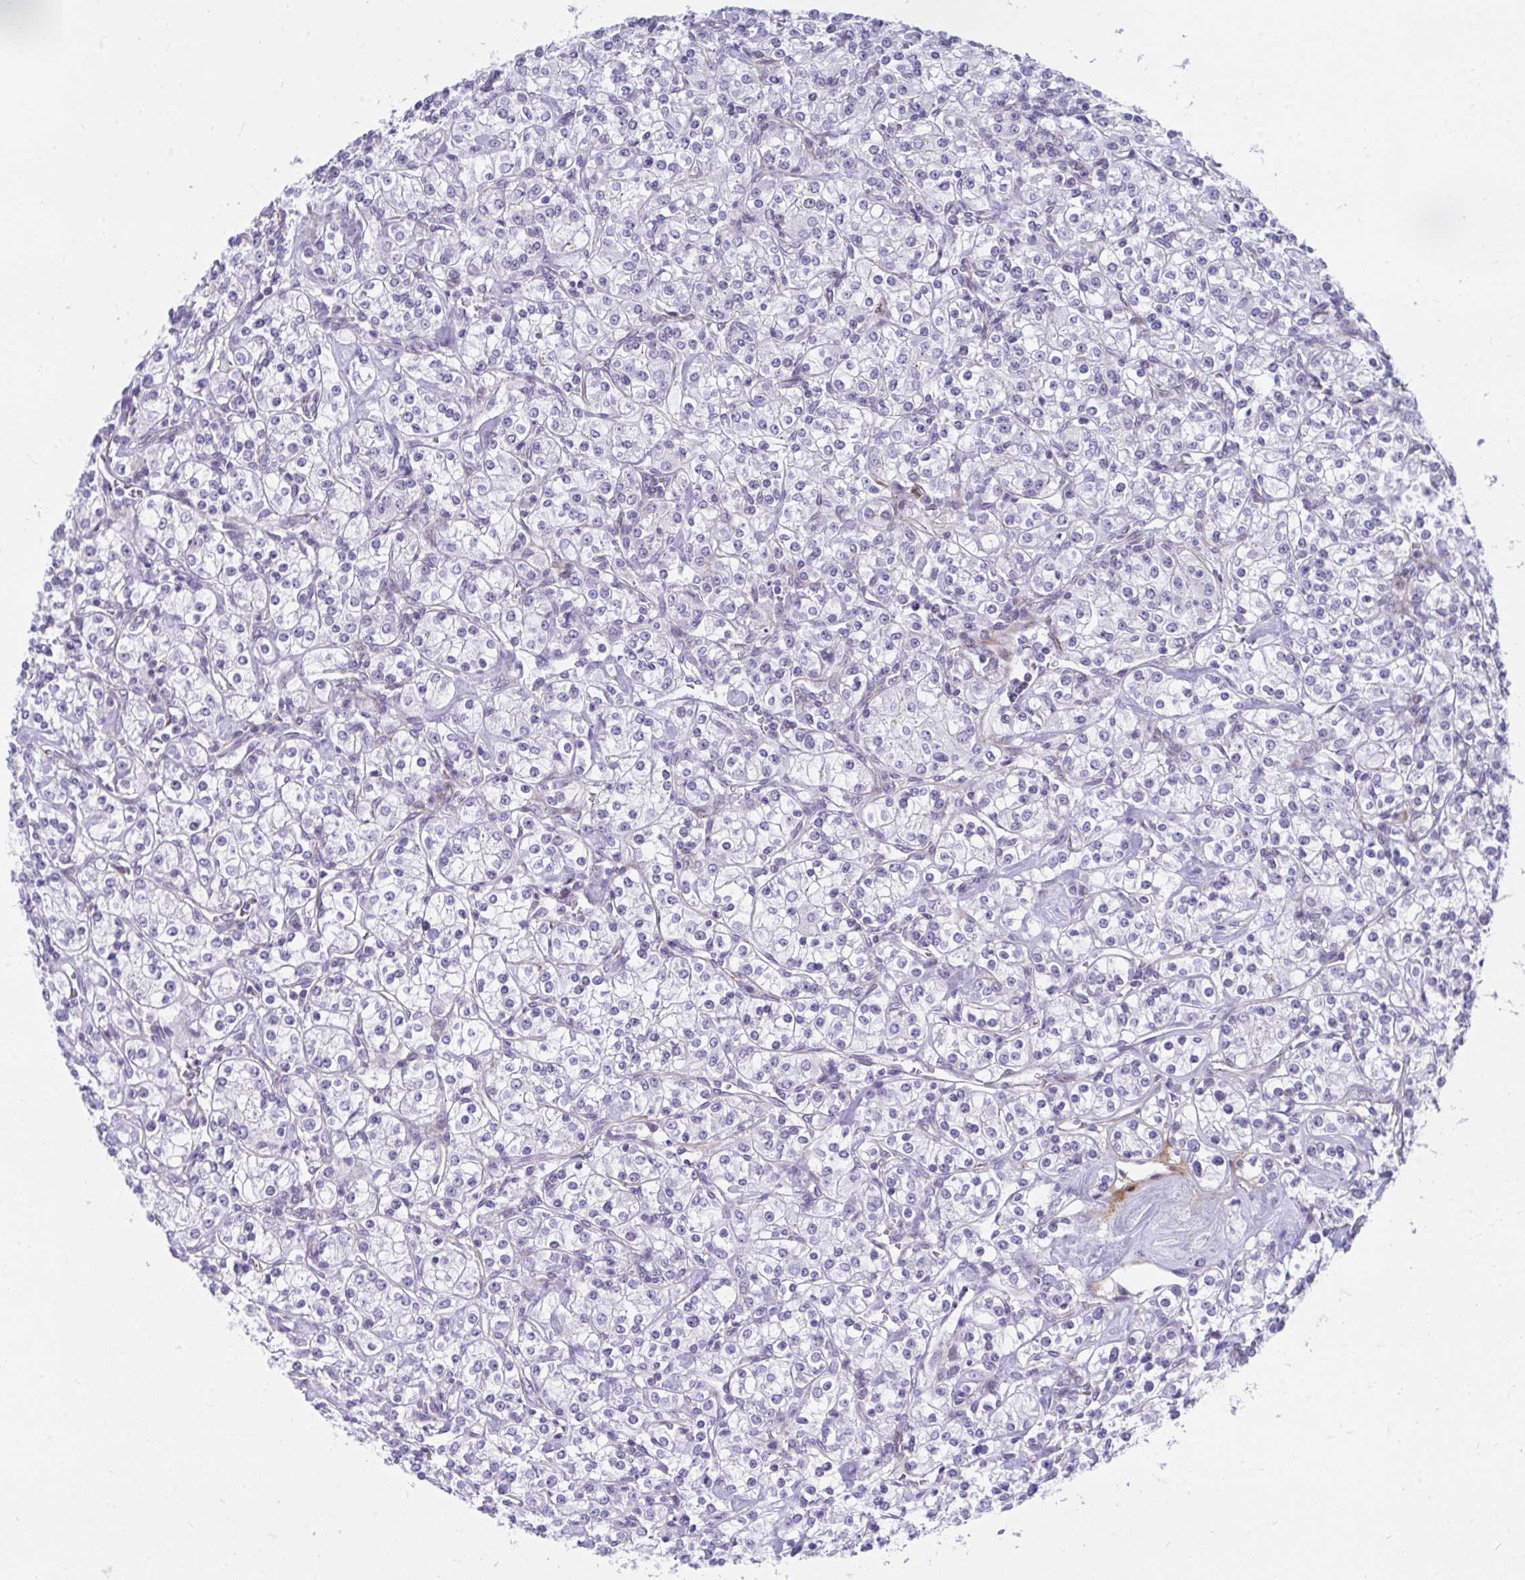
{"staining": {"intensity": "negative", "quantity": "none", "location": "none"}, "tissue": "renal cancer", "cell_type": "Tumor cells", "image_type": "cancer", "snomed": [{"axis": "morphology", "description": "Adenocarcinoma, NOS"}, {"axis": "topography", "description": "Kidney"}], "caption": "The immunohistochemistry histopathology image has no significant positivity in tumor cells of adenocarcinoma (renal) tissue. The staining is performed using DAB (3,3'-diaminobenzidine) brown chromogen with nuclei counter-stained in using hematoxylin.", "gene": "CSTB", "patient": {"sex": "male", "age": 77}}